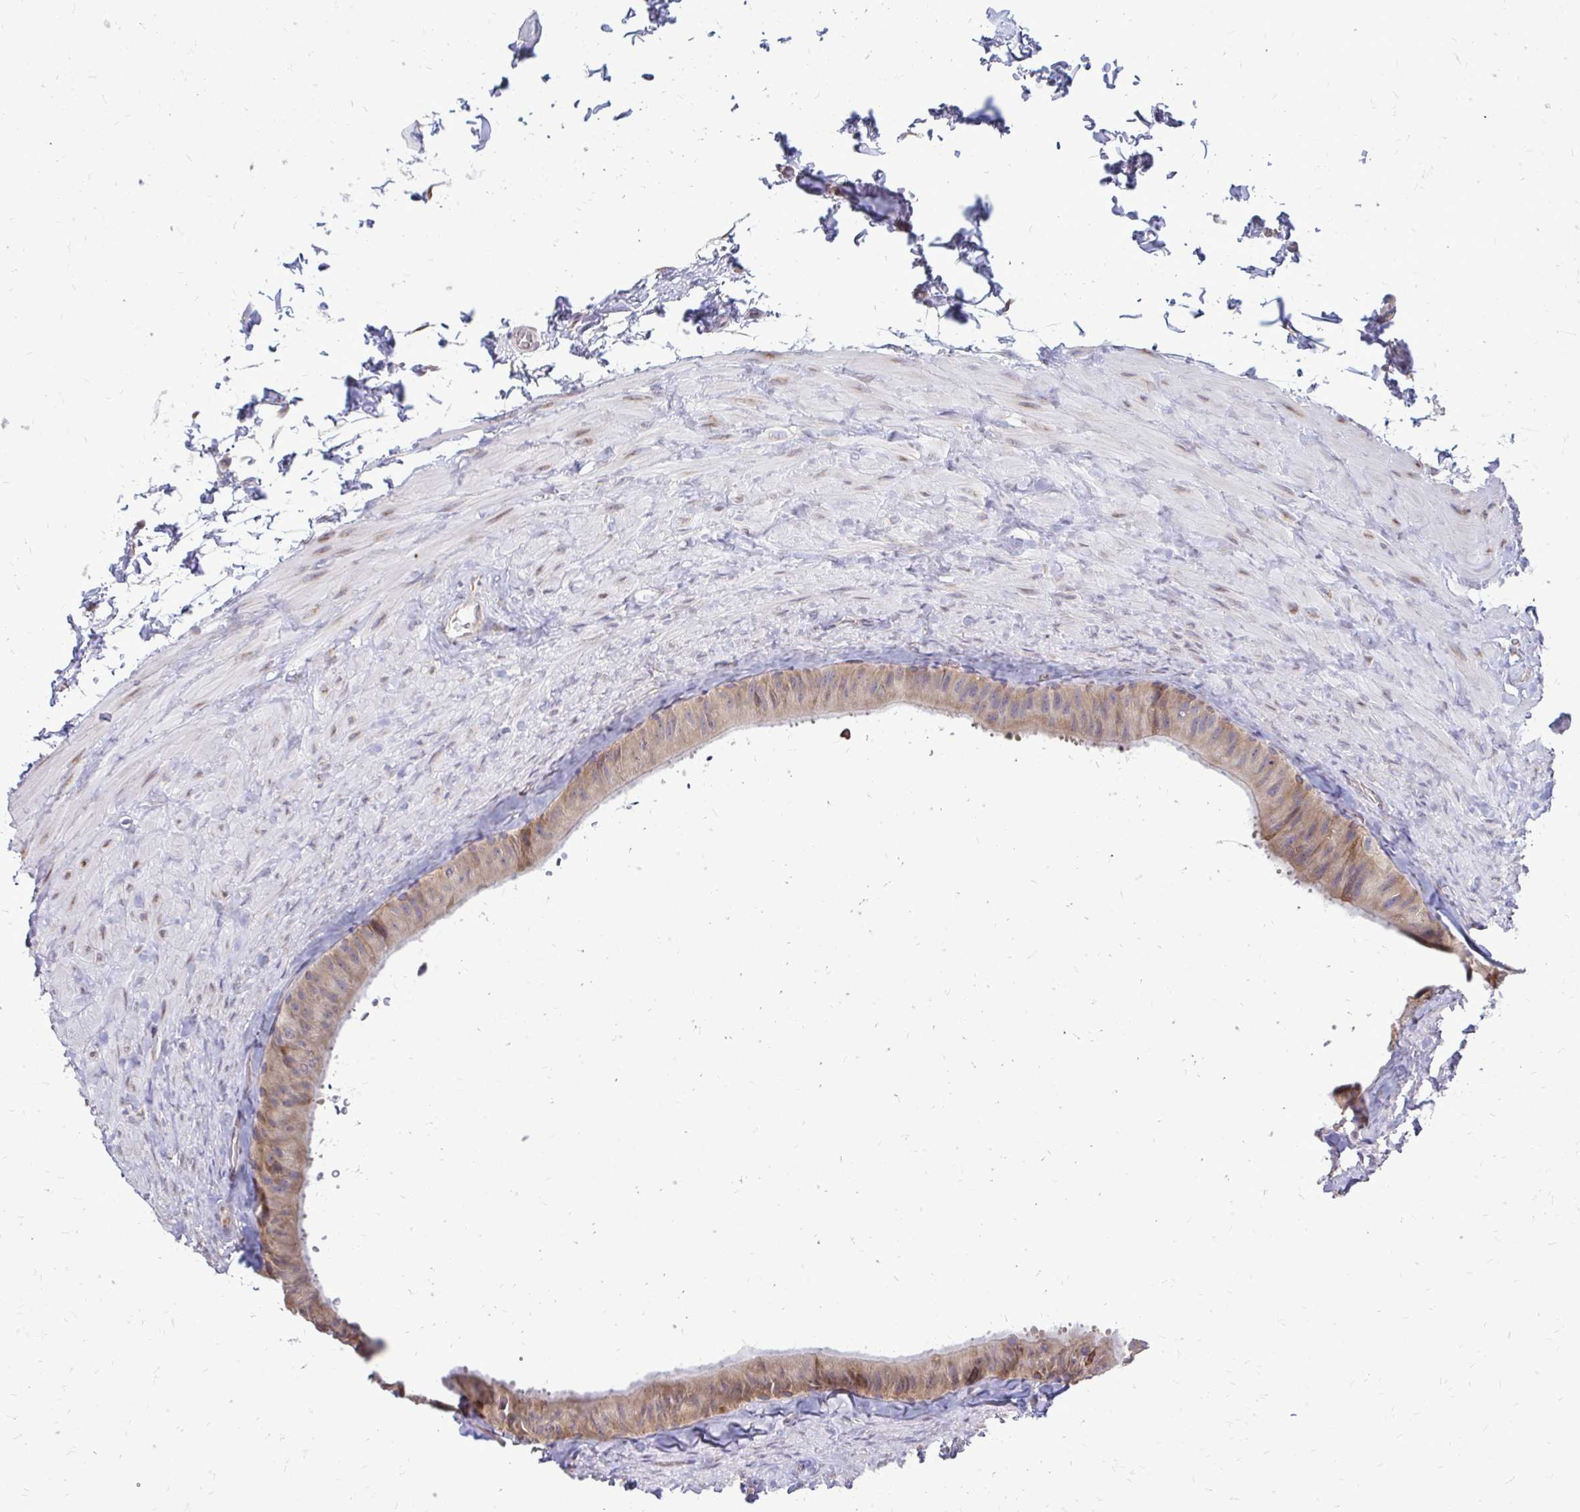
{"staining": {"intensity": "weak", "quantity": "25%-75%", "location": "cytoplasmic/membranous"}, "tissue": "epididymis", "cell_type": "Glandular cells", "image_type": "normal", "snomed": [{"axis": "morphology", "description": "Normal tissue, NOS"}, {"axis": "topography", "description": "Epididymis, spermatic cord, NOS"}, {"axis": "topography", "description": "Epididymis"}], "caption": "Immunohistochemistry micrograph of unremarkable human epididymis stained for a protein (brown), which shows low levels of weak cytoplasmic/membranous positivity in approximately 25%-75% of glandular cells.", "gene": "RPS3", "patient": {"sex": "male", "age": 31}}